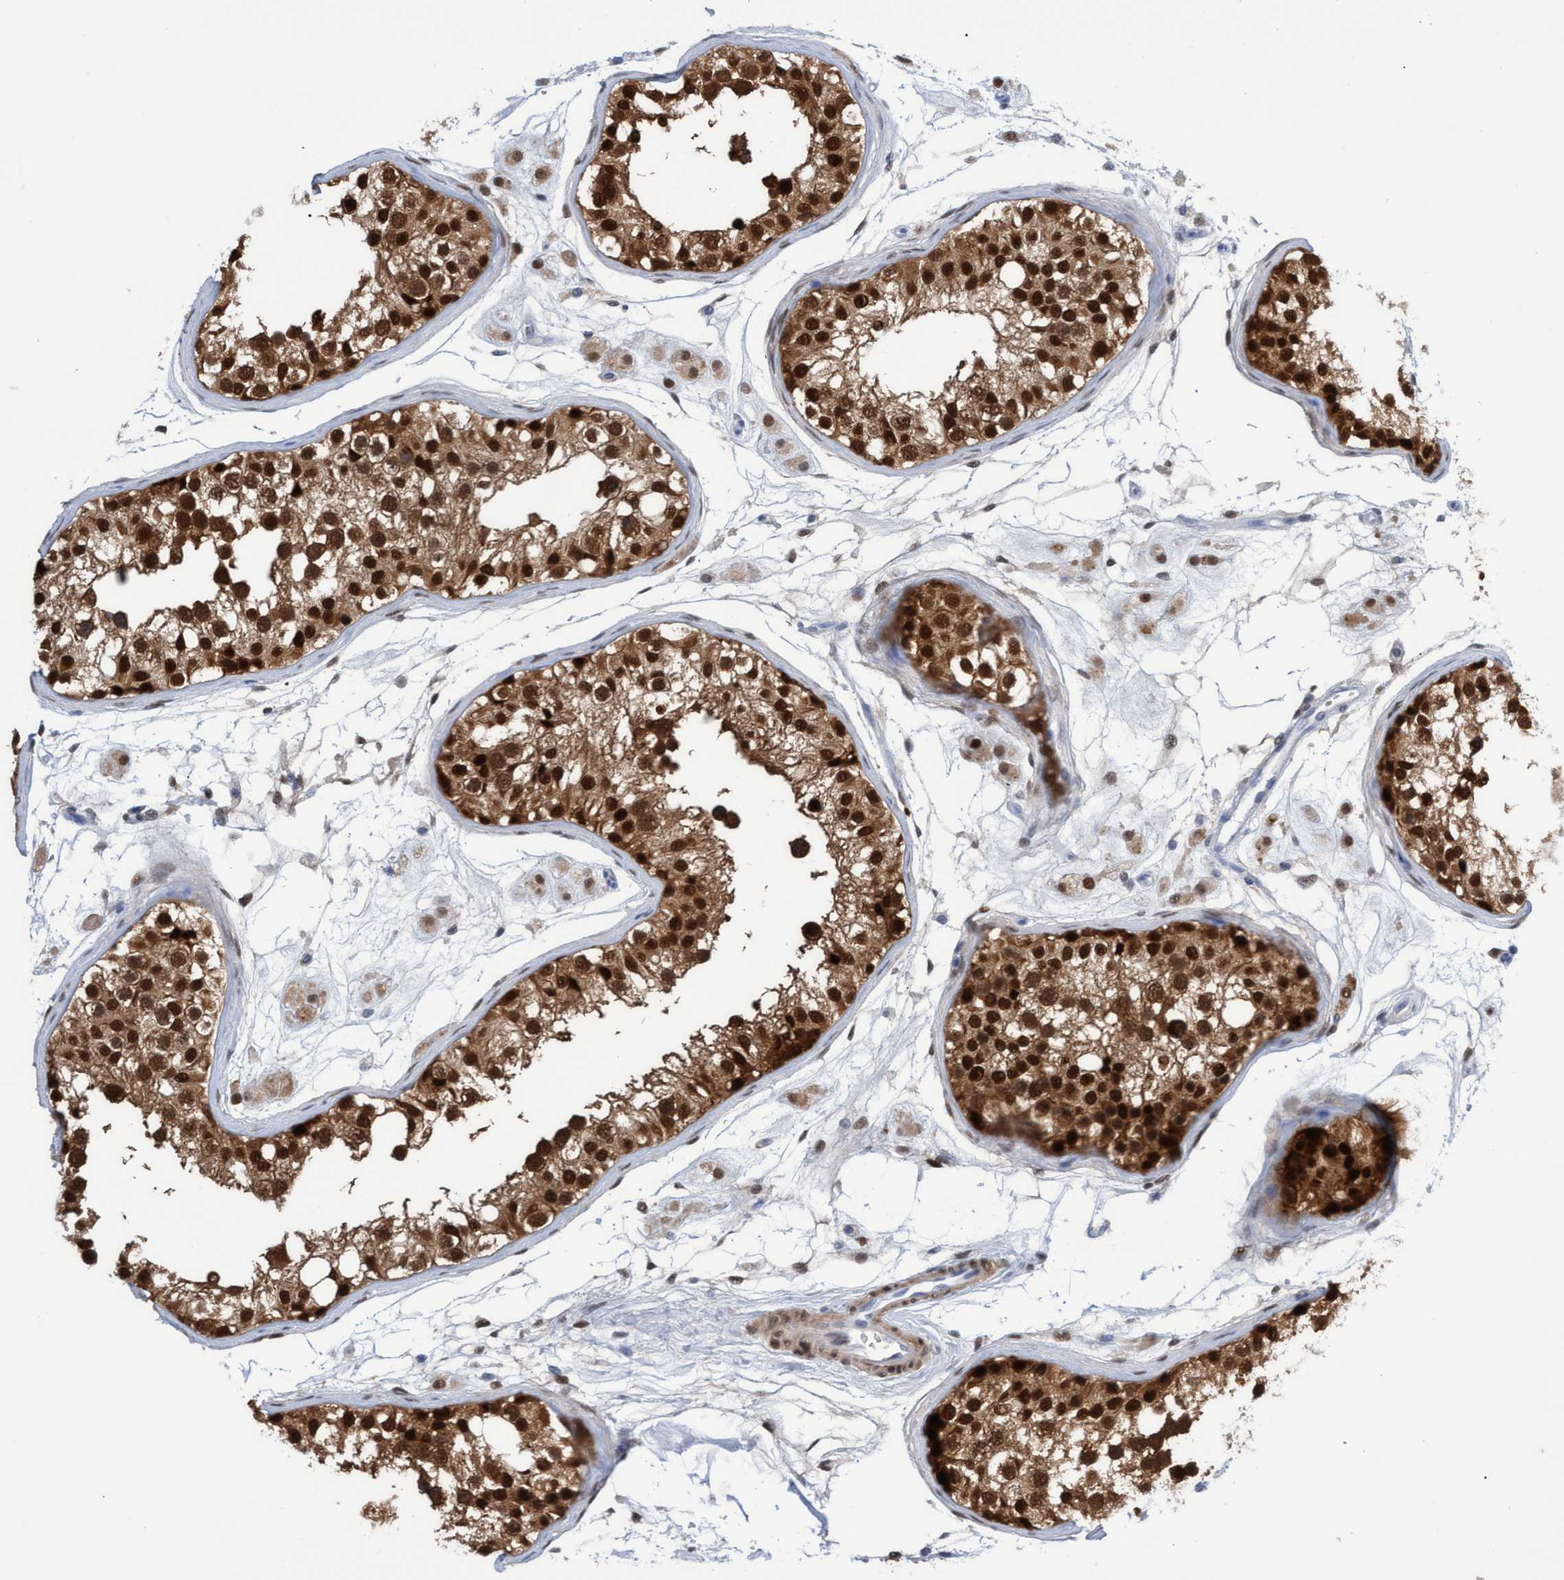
{"staining": {"intensity": "strong", "quantity": ">75%", "location": "cytoplasmic/membranous,nuclear"}, "tissue": "testis", "cell_type": "Cells in seminiferous ducts", "image_type": "normal", "snomed": [{"axis": "morphology", "description": "Normal tissue, NOS"}, {"axis": "morphology", "description": "Adenocarcinoma, metastatic, NOS"}, {"axis": "topography", "description": "Testis"}], "caption": "The micrograph shows staining of unremarkable testis, revealing strong cytoplasmic/membranous,nuclear protein staining (brown color) within cells in seminiferous ducts. Nuclei are stained in blue.", "gene": "PINX1", "patient": {"sex": "male", "age": 26}}